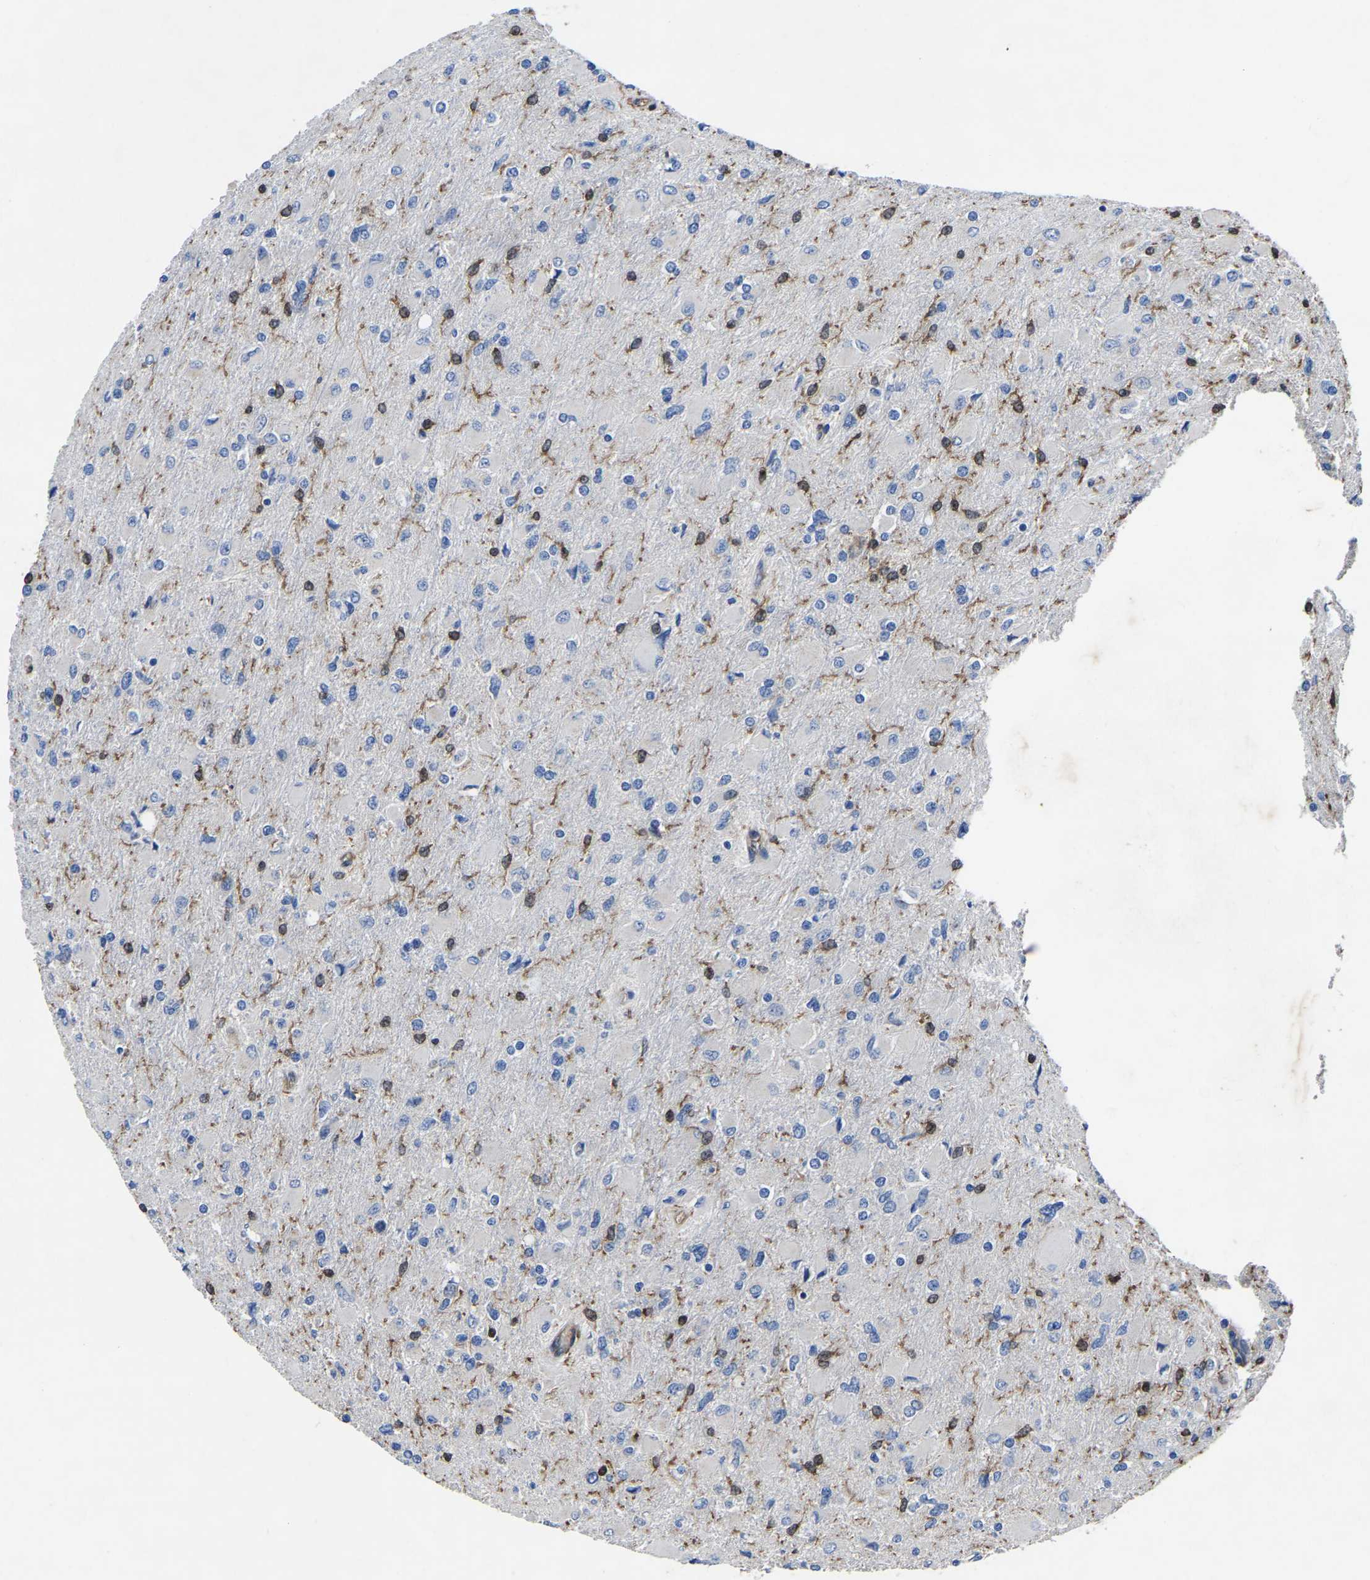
{"staining": {"intensity": "negative", "quantity": "none", "location": "none"}, "tissue": "glioma", "cell_type": "Tumor cells", "image_type": "cancer", "snomed": [{"axis": "morphology", "description": "Glioma, malignant, High grade"}, {"axis": "topography", "description": "Cerebral cortex"}], "caption": "Glioma was stained to show a protein in brown. There is no significant staining in tumor cells.", "gene": "ATG2B", "patient": {"sex": "female", "age": 36}}